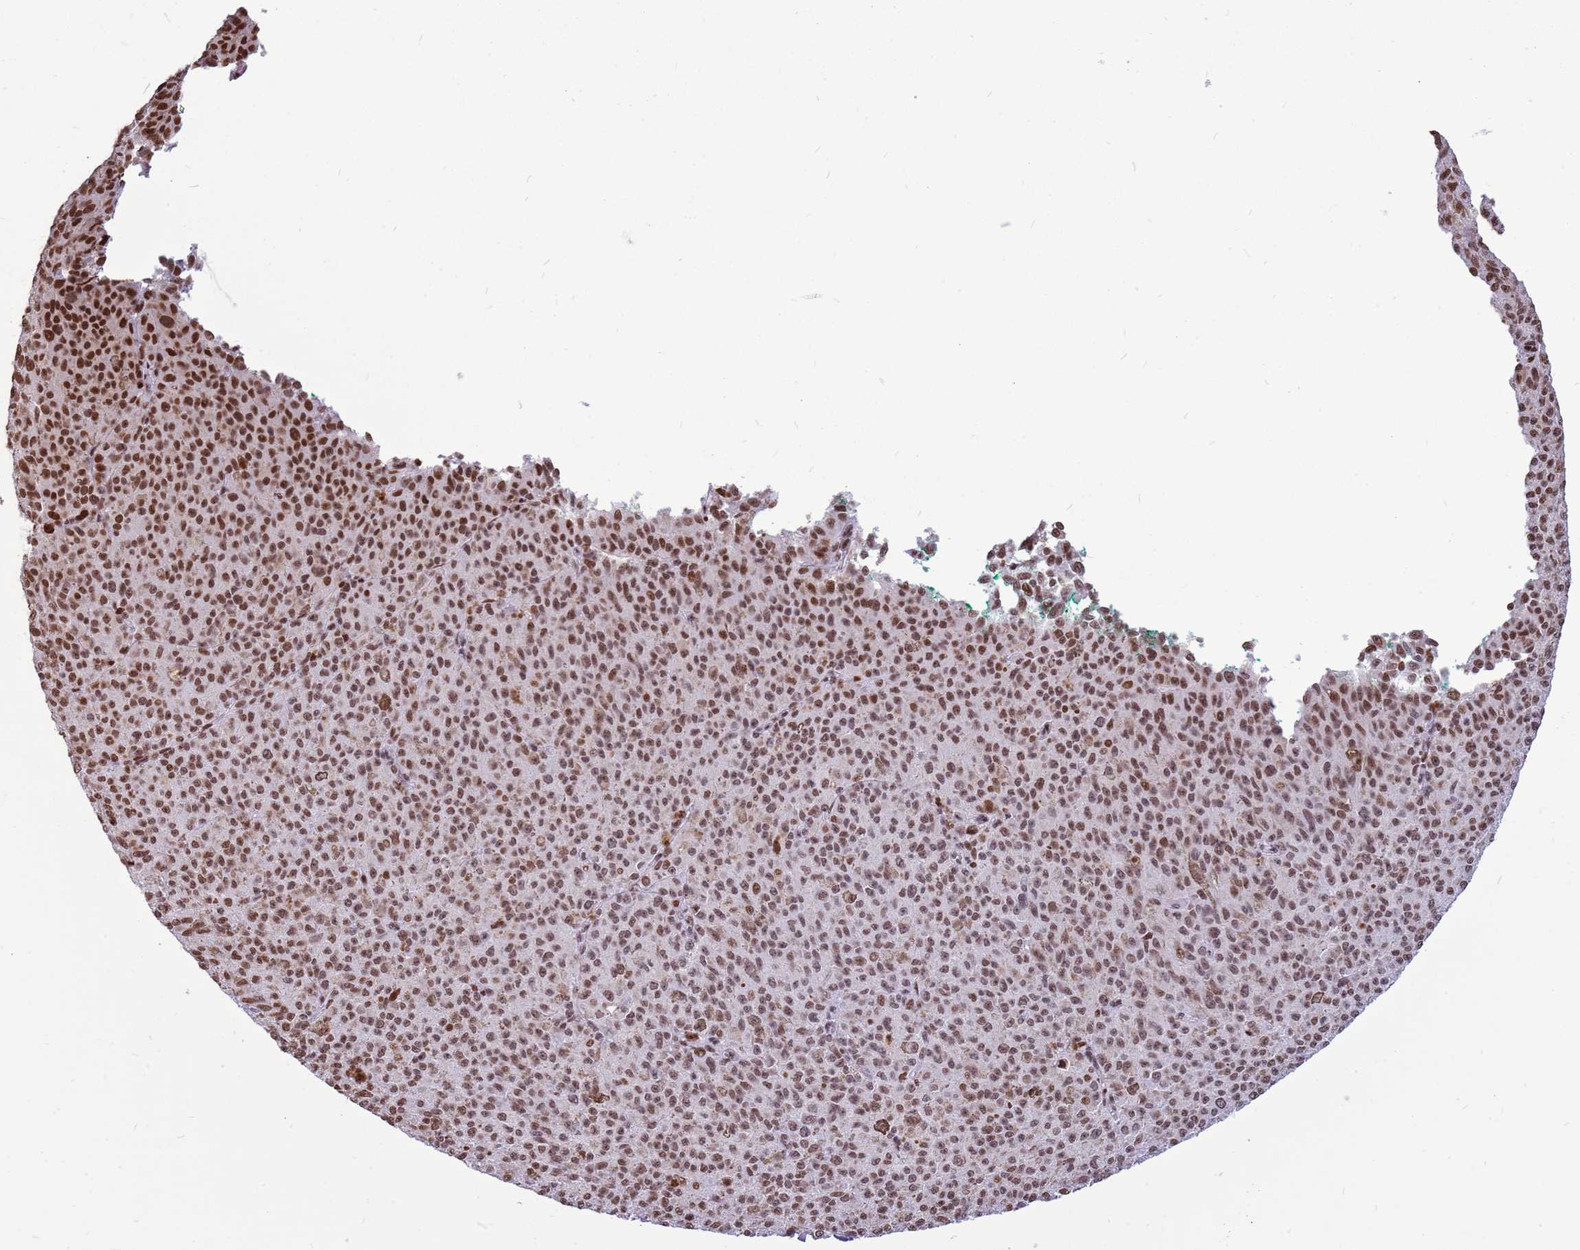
{"staining": {"intensity": "moderate", "quantity": ">75%", "location": "nuclear"}, "tissue": "melanoma", "cell_type": "Tumor cells", "image_type": "cancer", "snomed": [{"axis": "morphology", "description": "Malignant melanoma, NOS"}, {"axis": "topography", "description": "Skin"}], "caption": "Protein positivity by IHC displays moderate nuclear staining in about >75% of tumor cells in melanoma. (DAB (3,3'-diaminobenzidine) IHC with brightfield microscopy, high magnification).", "gene": "WASHC4", "patient": {"sex": "female", "age": 52}}